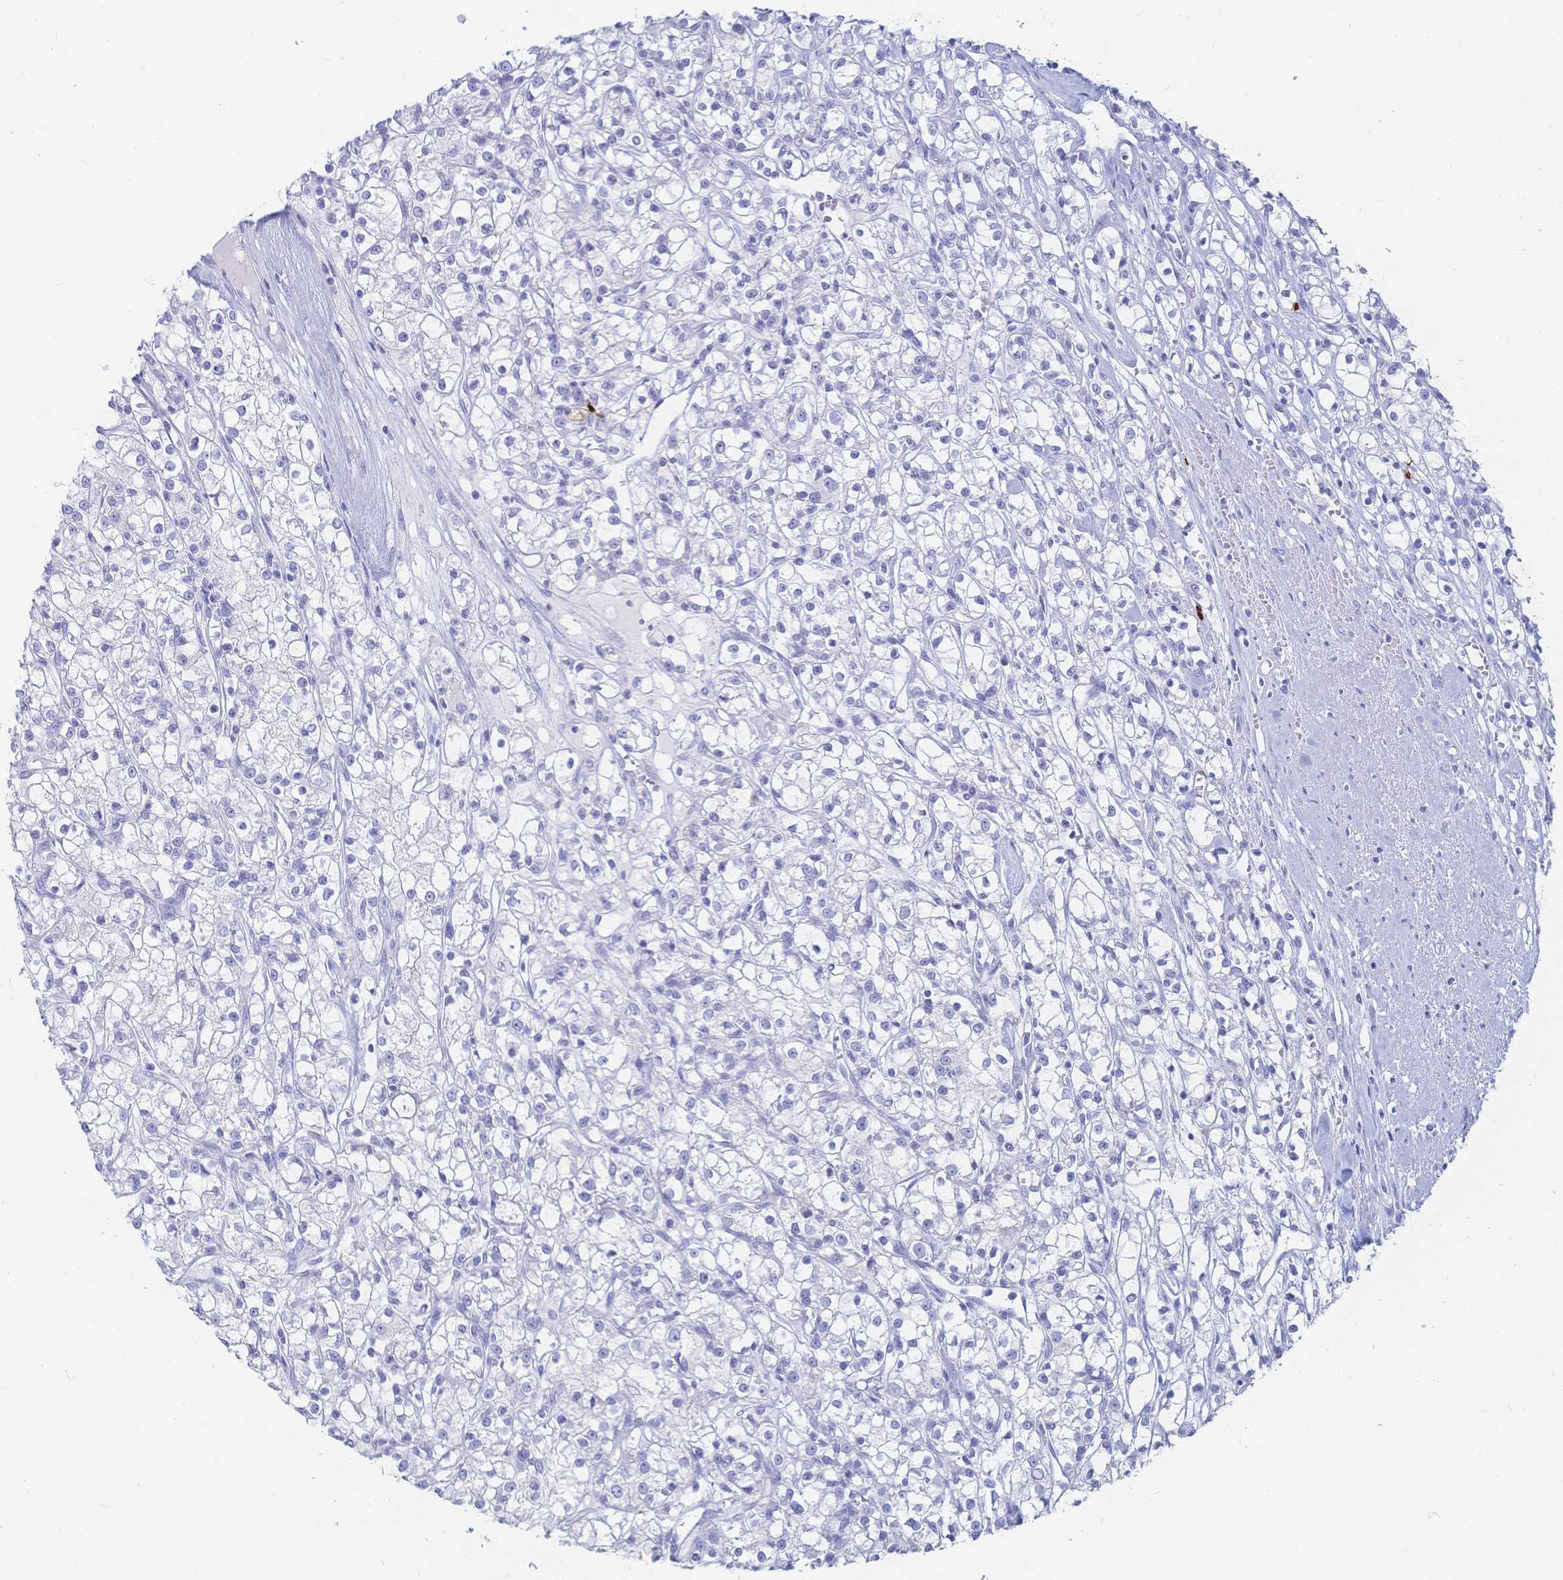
{"staining": {"intensity": "negative", "quantity": "none", "location": "none"}, "tissue": "renal cancer", "cell_type": "Tumor cells", "image_type": "cancer", "snomed": [{"axis": "morphology", "description": "Adenocarcinoma, NOS"}, {"axis": "topography", "description": "Kidney"}], "caption": "The histopathology image reveals no significant positivity in tumor cells of renal cancer.", "gene": "IL2RB", "patient": {"sex": "female", "age": 59}}